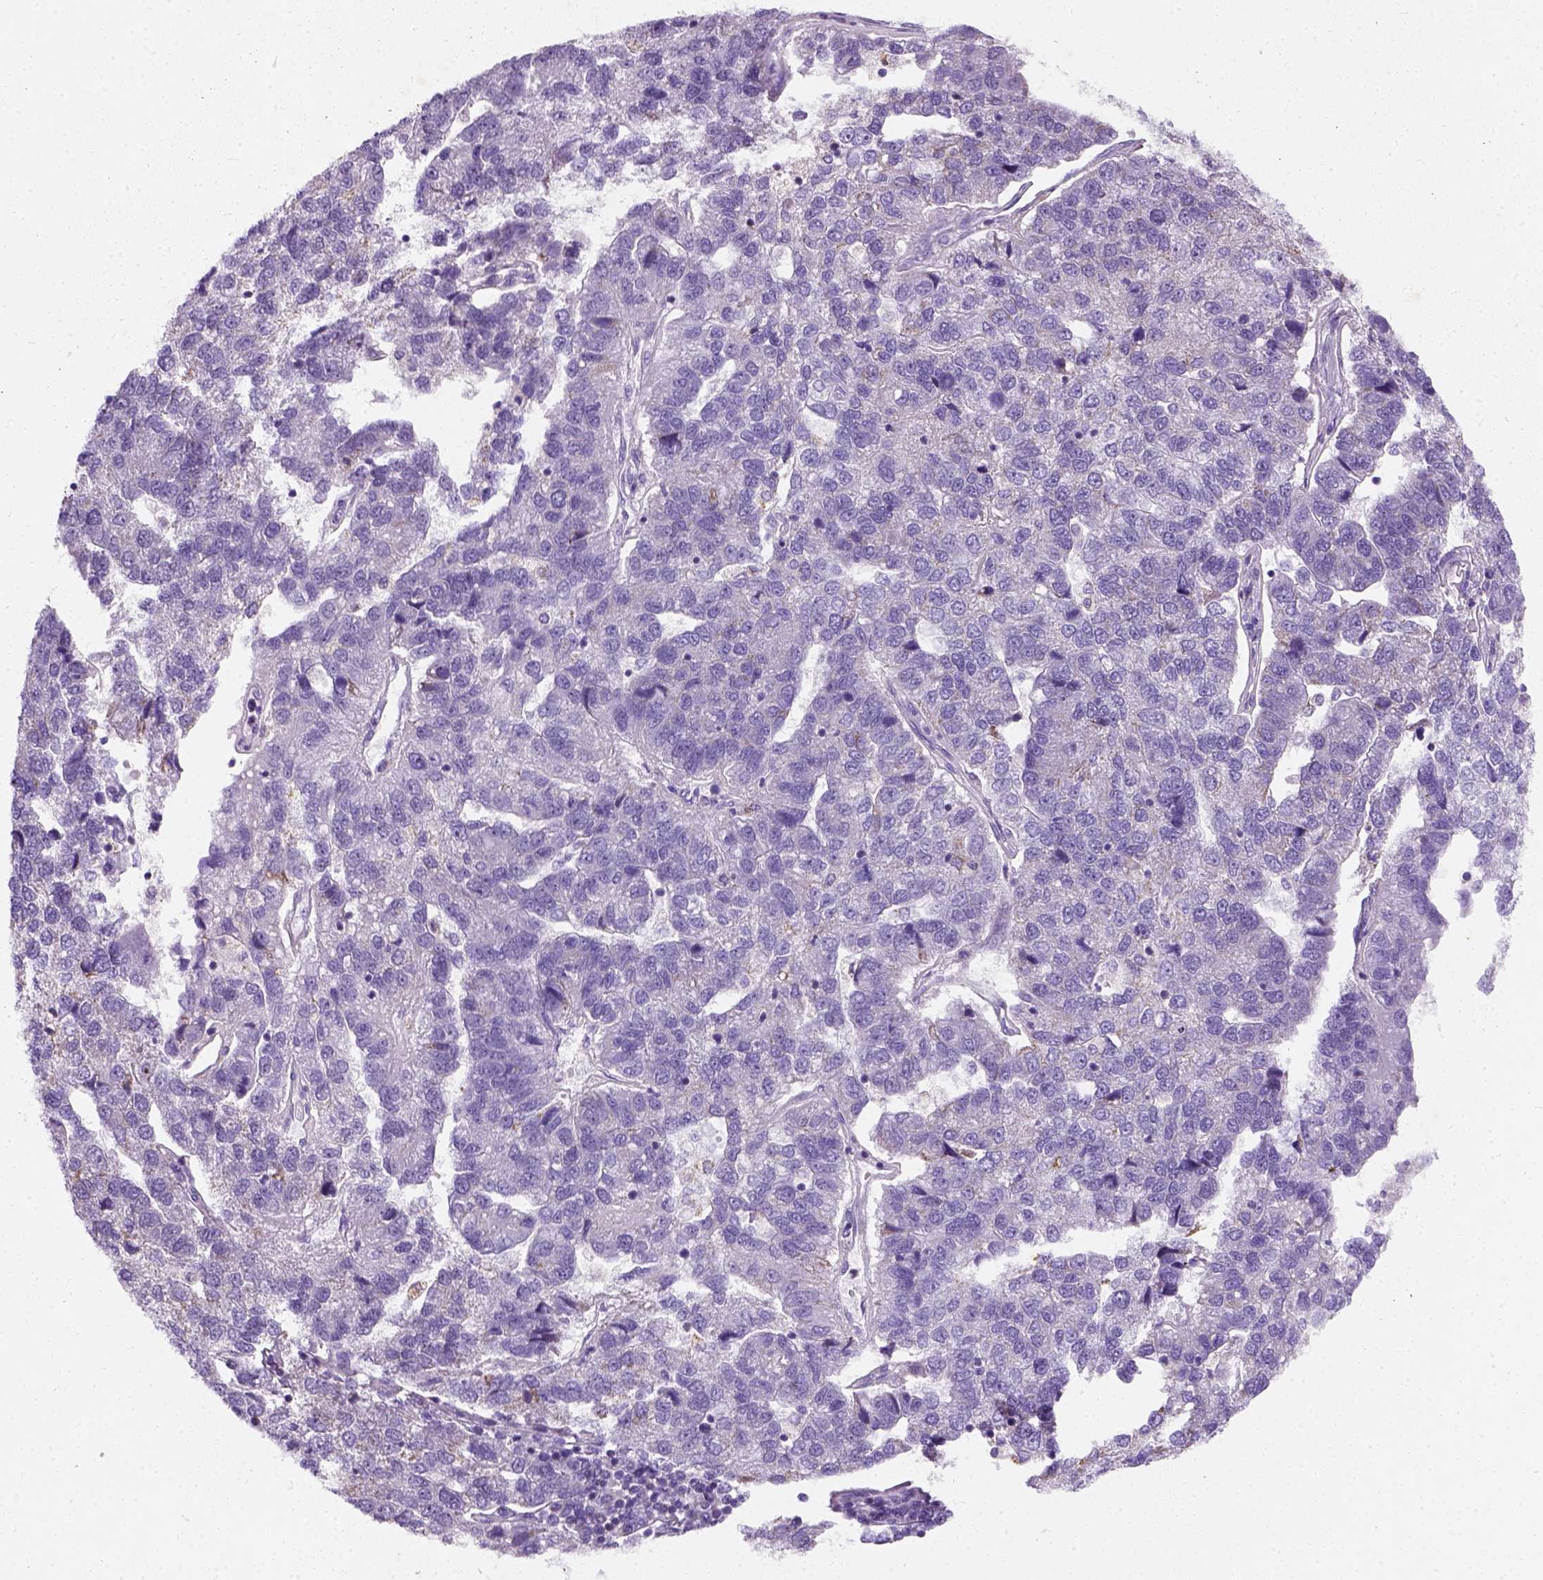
{"staining": {"intensity": "negative", "quantity": "none", "location": "none"}, "tissue": "pancreatic cancer", "cell_type": "Tumor cells", "image_type": "cancer", "snomed": [{"axis": "morphology", "description": "Adenocarcinoma, NOS"}, {"axis": "topography", "description": "Pancreas"}], "caption": "Tumor cells show no significant staining in adenocarcinoma (pancreatic). (Brightfield microscopy of DAB (3,3'-diaminobenzidine) immunohistochemistry at high magnification).", "gene": "CHODL", "patient": {"sex": "female", "age": 61}}